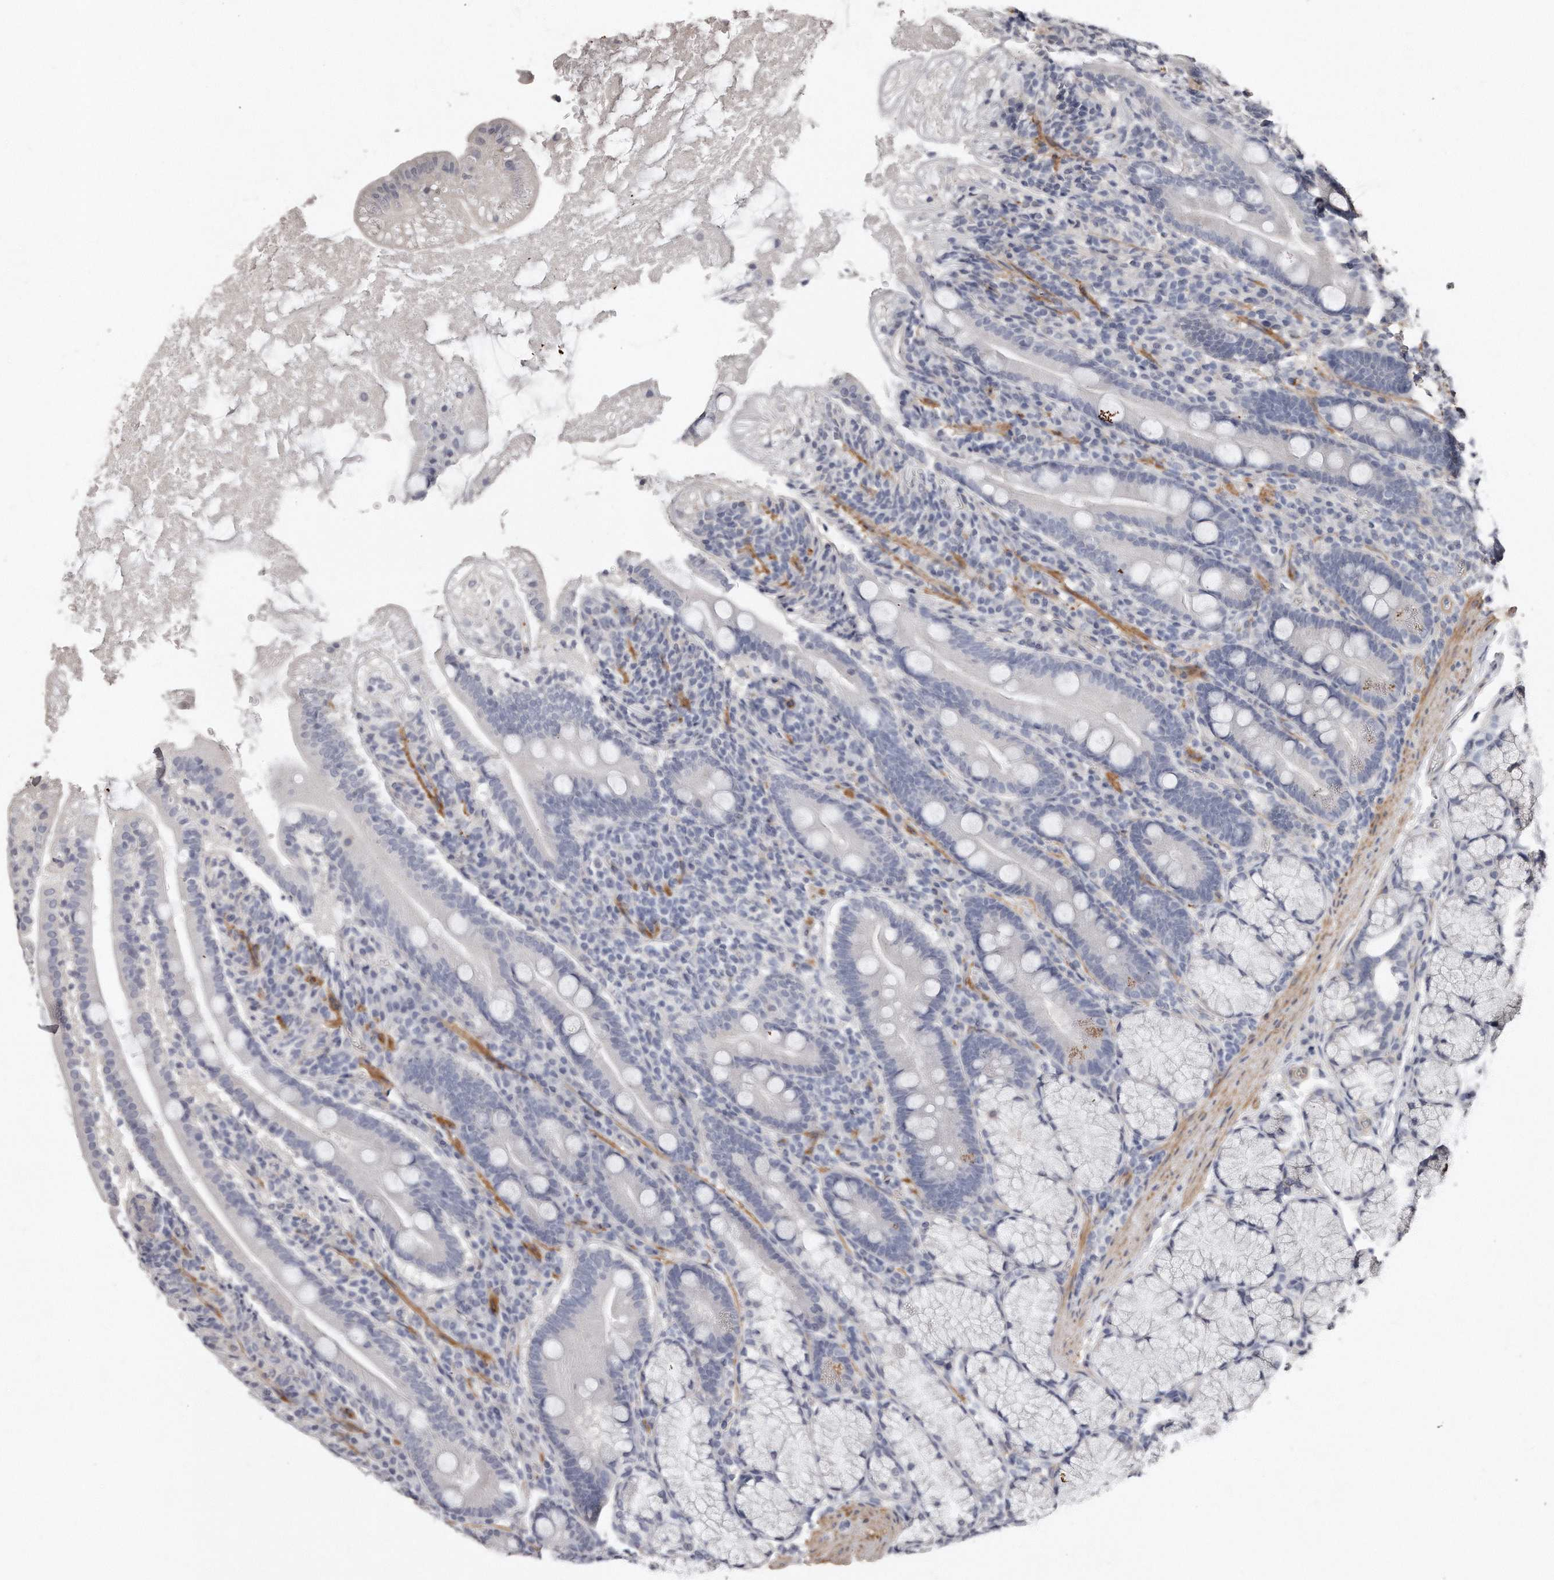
{"staining": {"intensity": "negative", "quantity": "none", "location": "none"}, "tissue": "duodenum", "cell_type": "Glandular cells", "image_type": "normal", "snomed": [{"axis": "morphology", "description": "Normal tissue, NOS"}, {"axis": "topography", "description": "Duodenum"}], "caption": "A high-resolution photomicrograph shows immunohistochemistry staining of unremarkable duodenum, which reveals no significant positivity in glandular cells.", "gene": "LMOD1", "patient": {"sex": "male", "age": 35}}